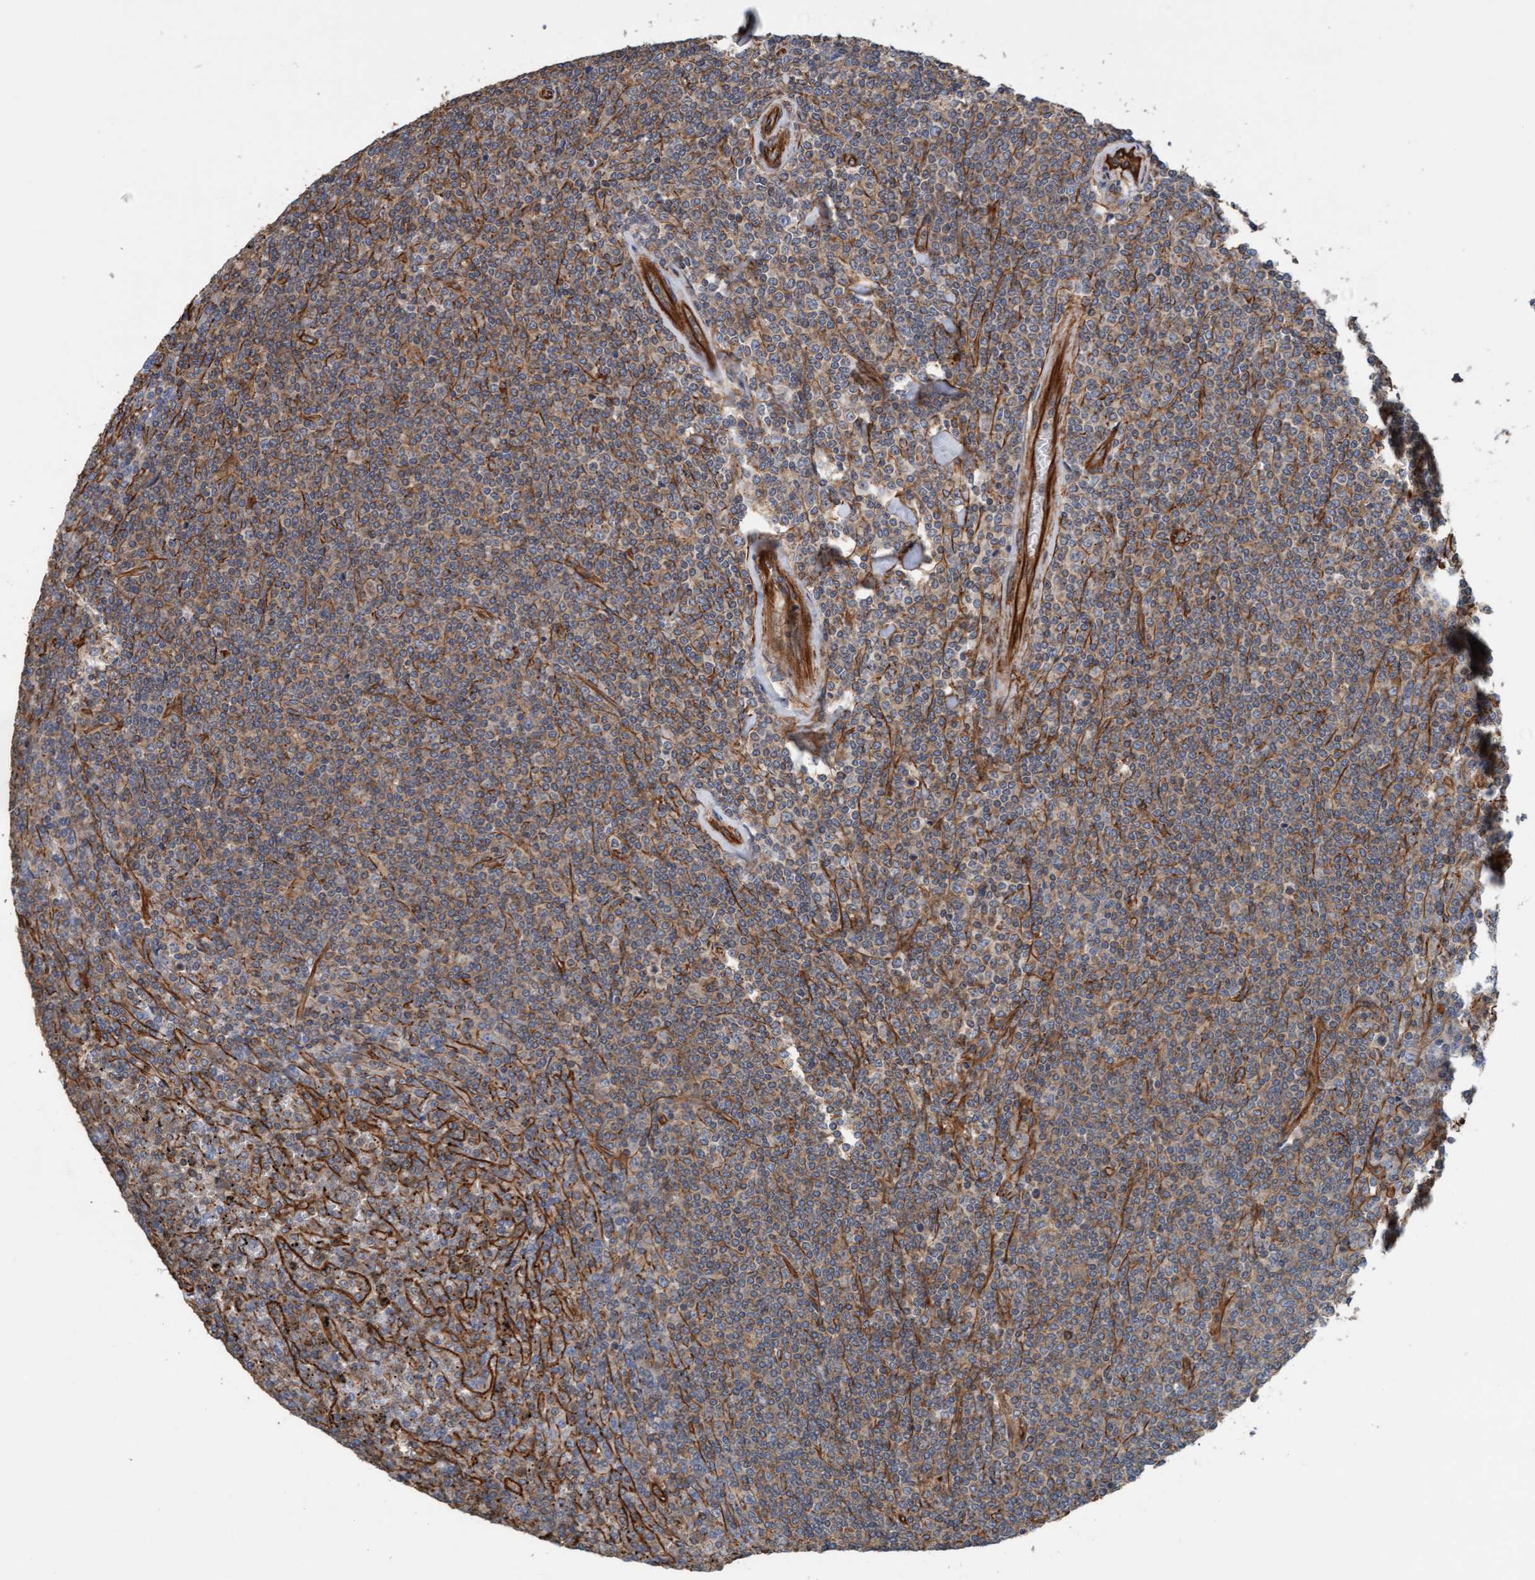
{"staining": {"intensity": "weak", "quantity": ">75%", "location": "cytoplasmic/membranous"}, "tissue": "lymphoma", "cell_type": "Tumor cells", "image_type": "cancer", "snomed": [{"axis": "morphology", "description": "Malignant lymphoma, non-Hodgkin's type, Low grade"}, {"axis": "topography", "description": "Spleen"}], "caption": "The image displays staining of lymphoma, revealing weak cytoplasmic/membranous protein staining (brown color) within tumor cells.", "gene": "STXBP4", "patient": {"sex": "female", "age": 19}}